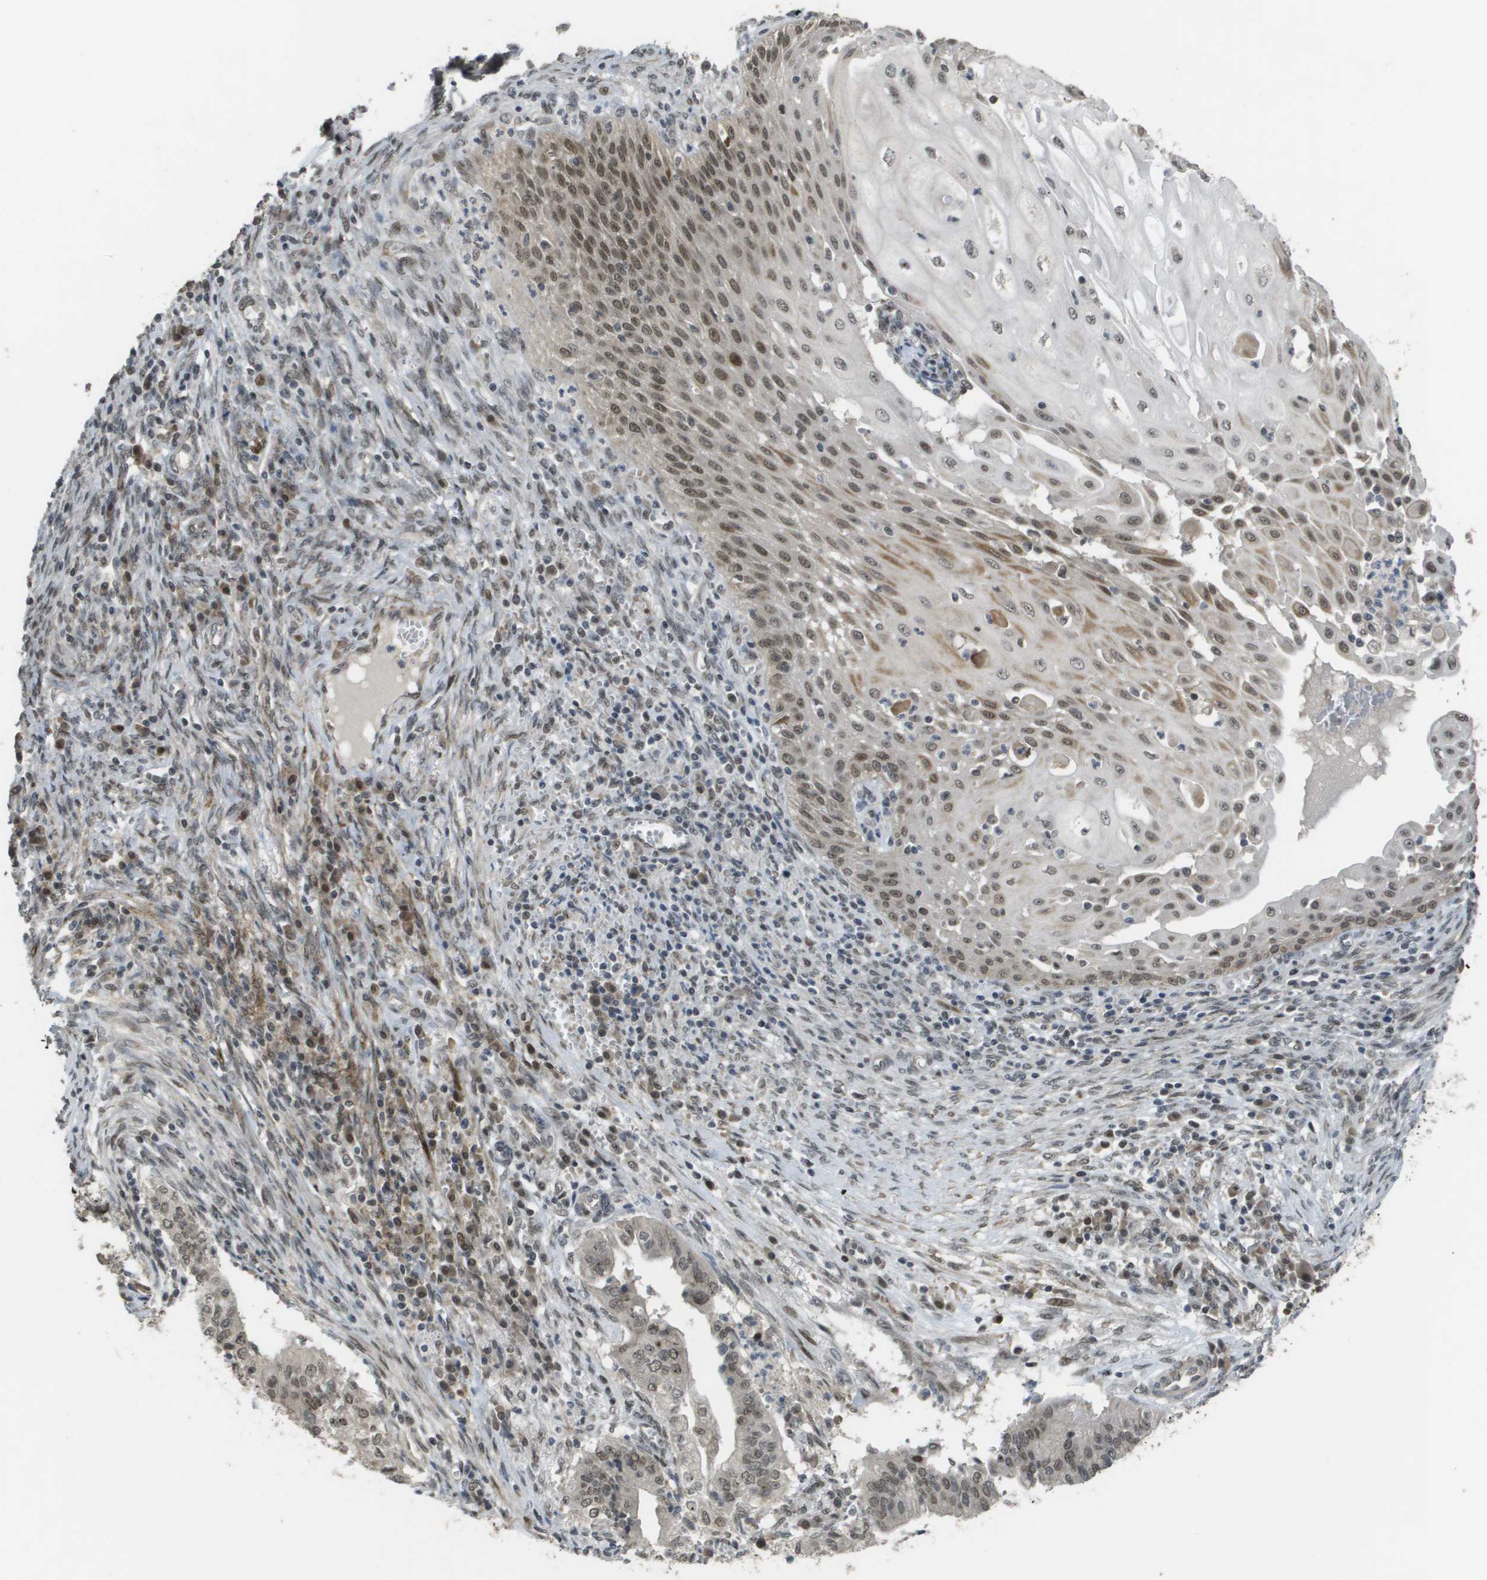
{"staining": {"intensity": "weak", "quantity": "25%-75%", "location": "nuclear"}, "tissue": "cervical cancer", "cell_type": "Tumor cells", "image_type": "cancer", "snomed": [{"axis": "morphology", "description": "Adenocarcinoma, NOS"}, {"axis": "topography", "description": "Cervix"}], "caption": "Cervical cancer stained with a protein marker exhibits weak staining in tumor cells.", "gene": "KAT5", "patient": {"sex": "female", "age": 44}}